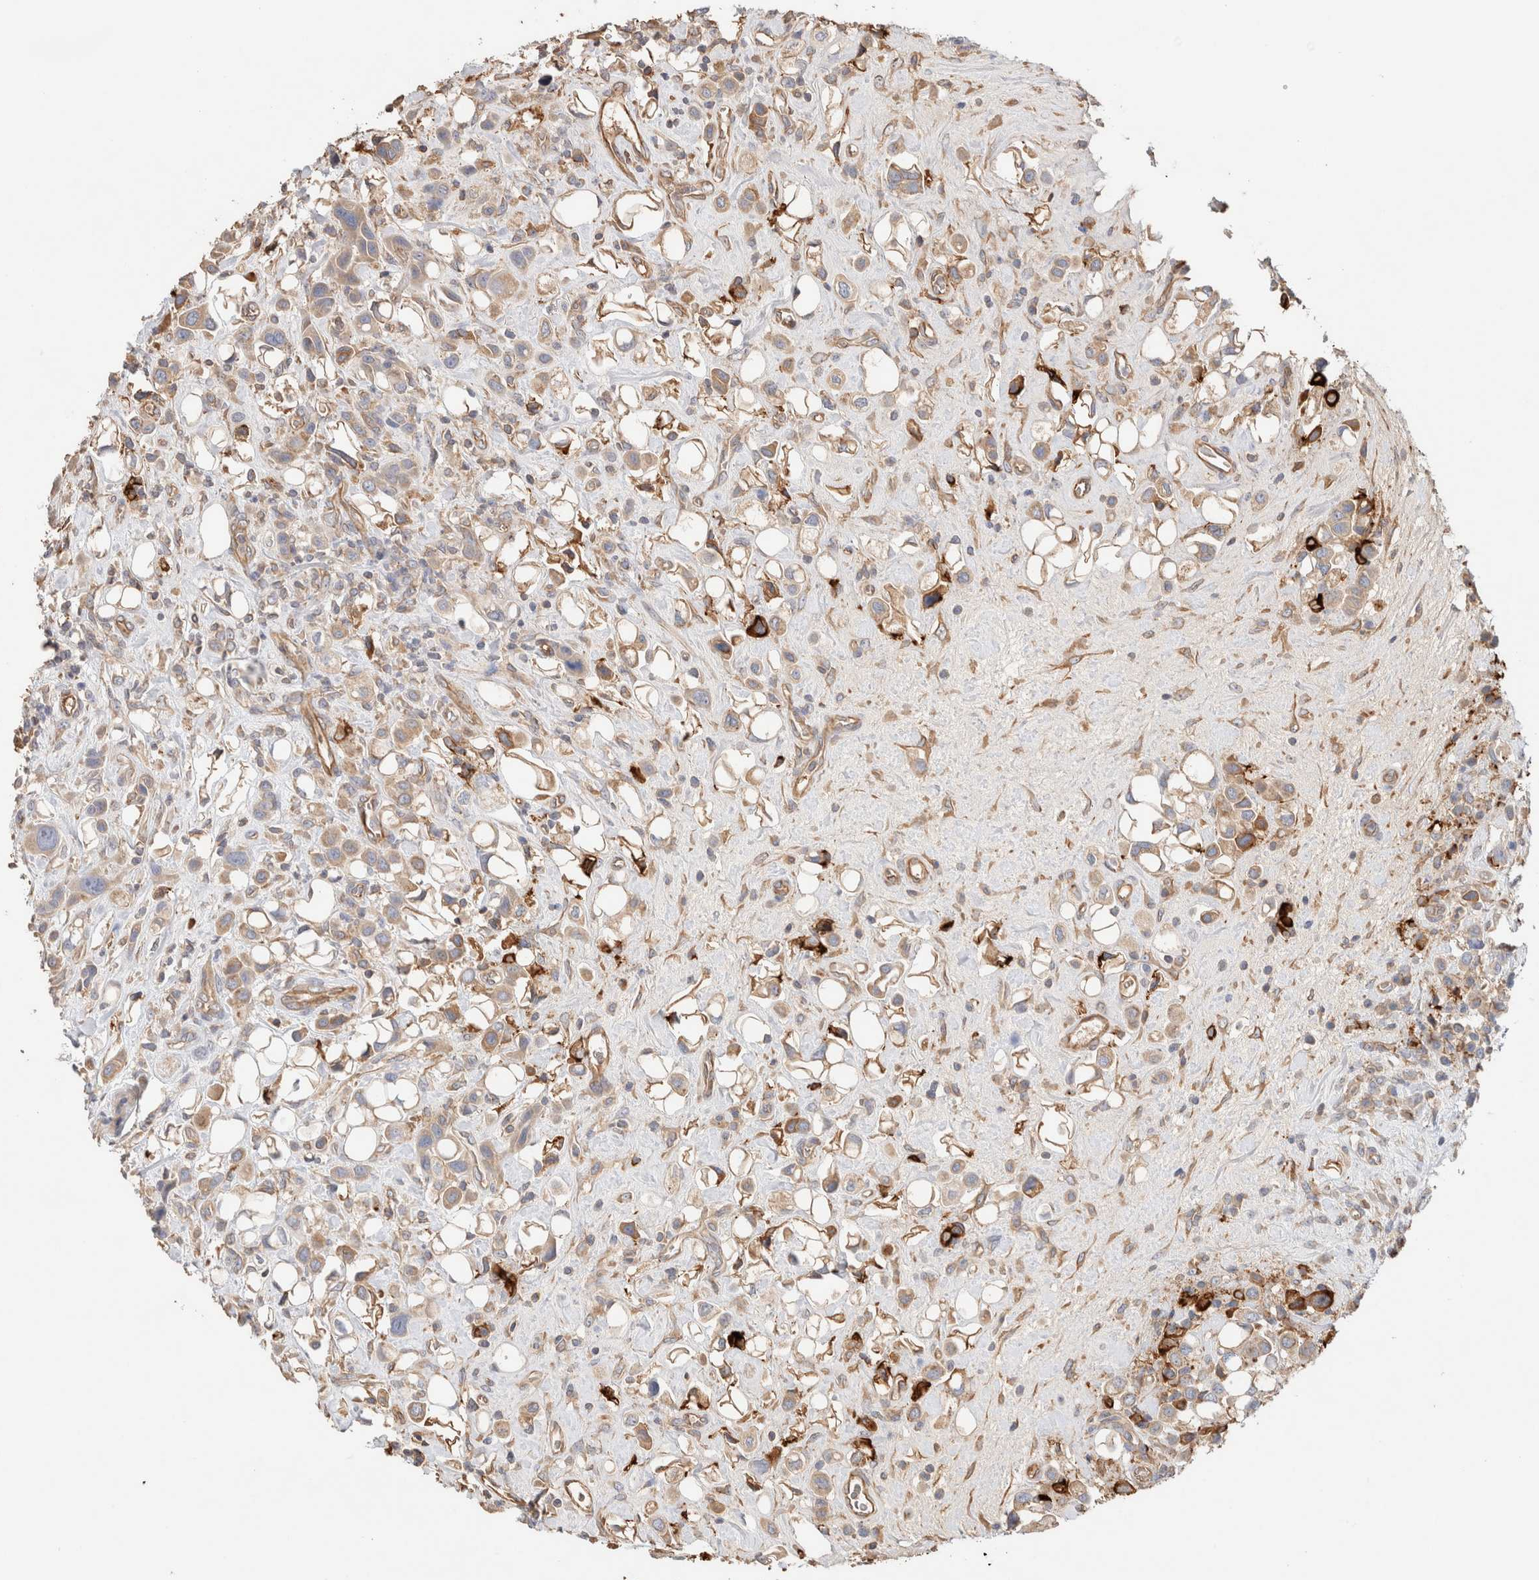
{"staining": {"intensity": "moderate", "quantity": ">75%", "location": "cytoplasmic/membranous"}, "tissue": "urothelial cancer", "cell_type": "Tumor cells", "image_type": "cancer", "snomed": [{"axis": "morphology", "description": "Urothelial carcinoma, High grade"}, {"axis": "topography", "description": "Urinary bladder"}], "caption": "Moderate cytoplasmic/membranous expression for a protein is identified in about >75% of tumor cells of urothelial cancer using IHC.", "gene": "PROS1", "patient": {"sex": "male", "age": 50}}